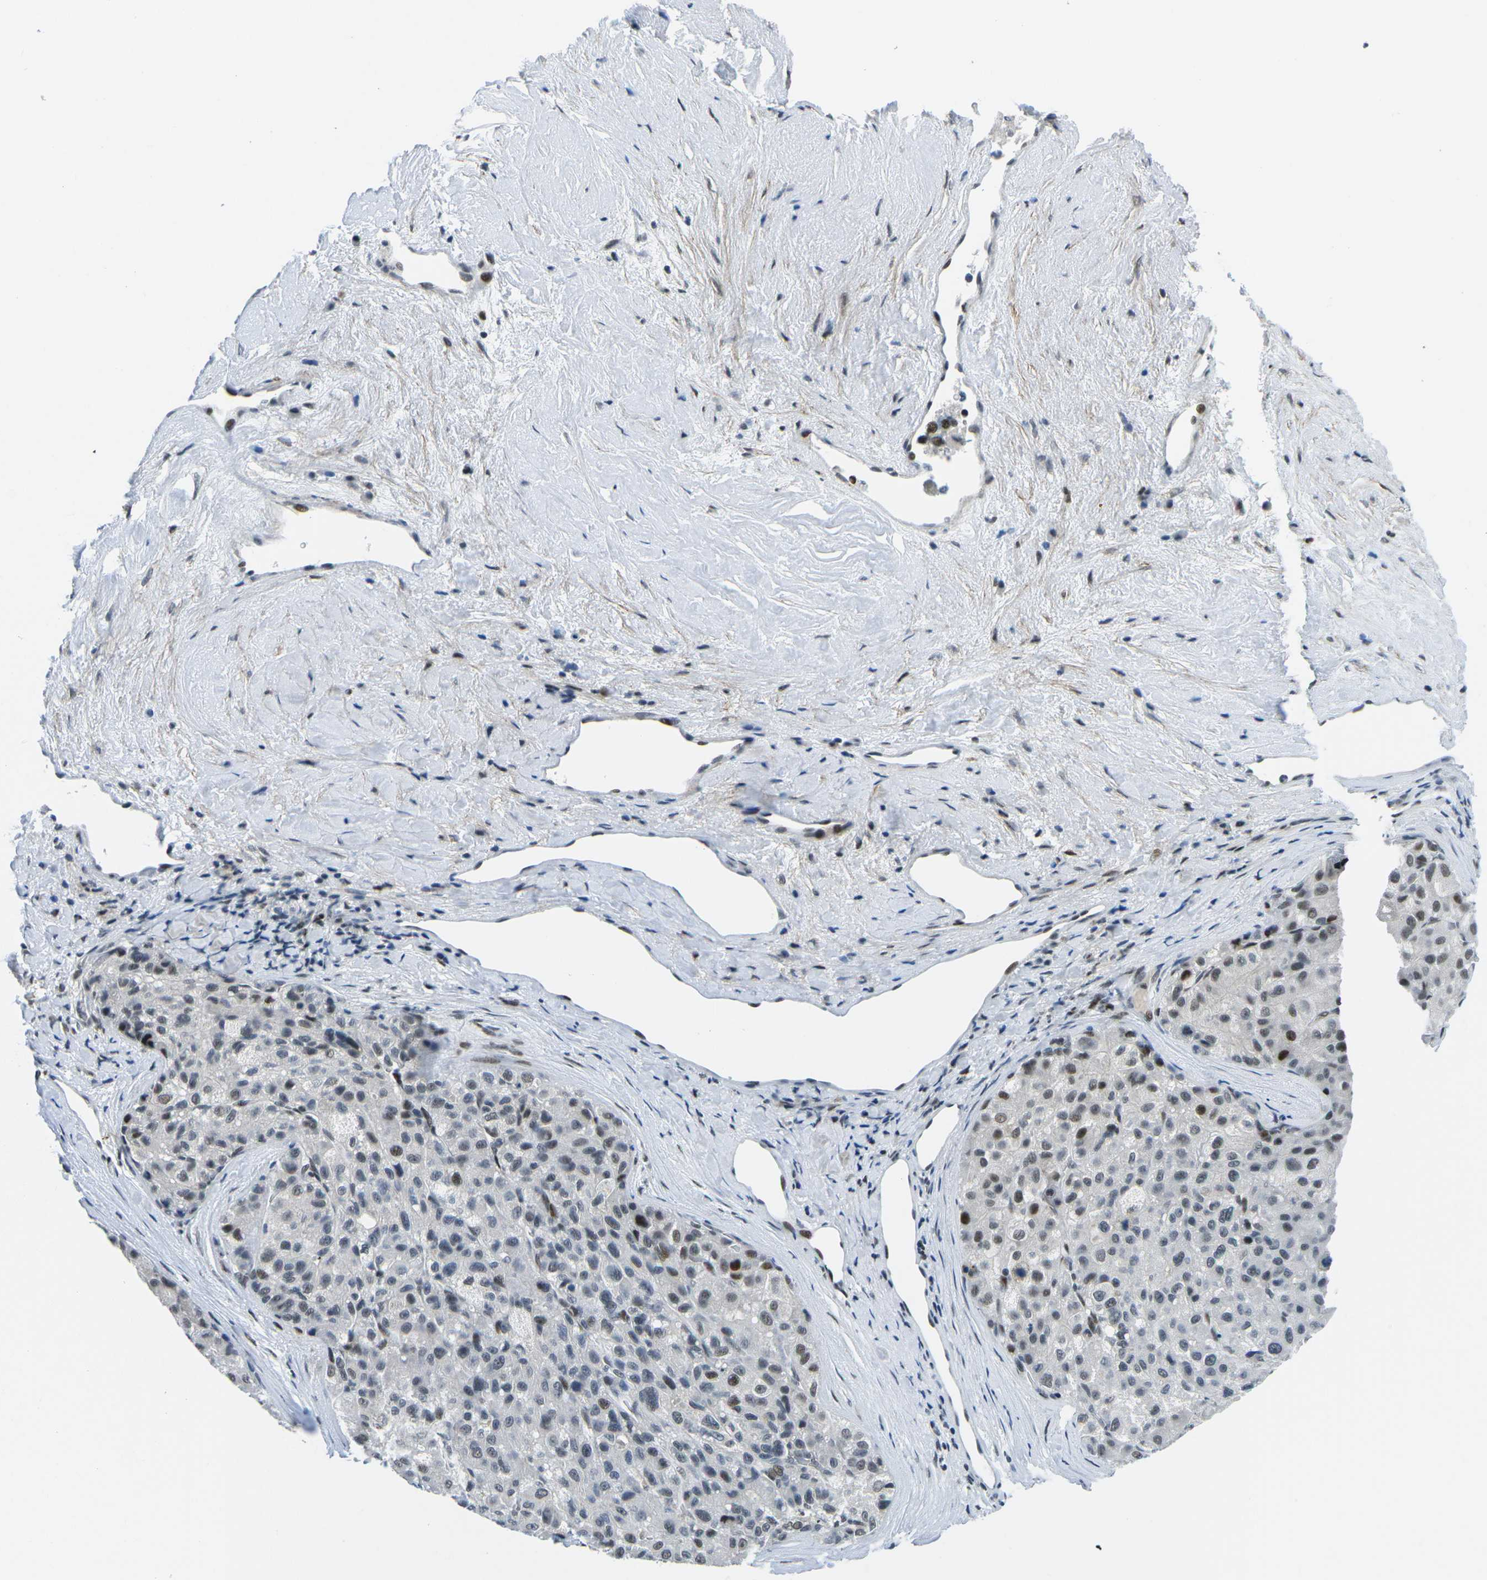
{"staining": {"intensity": "moderate", "quantity": "<25%", "location": "nuclear"}, "tissue": "liver cancer", "cell_type": "Tumor cells", "image_type": "cancer", "snomed": [{"axis": "morphology", "description": "Carcinoma, Hepatocellular, NOS"}, {"axis": "topography", "description": "Liver"}], "caption": "Moderate nuclear staining for a protein is identified in approximately <25% of tumor cells of liver hepatocellular carcinoma using IHC.", "gene": "PRPF8", "patient": {"sex": "male", "age": 80}}